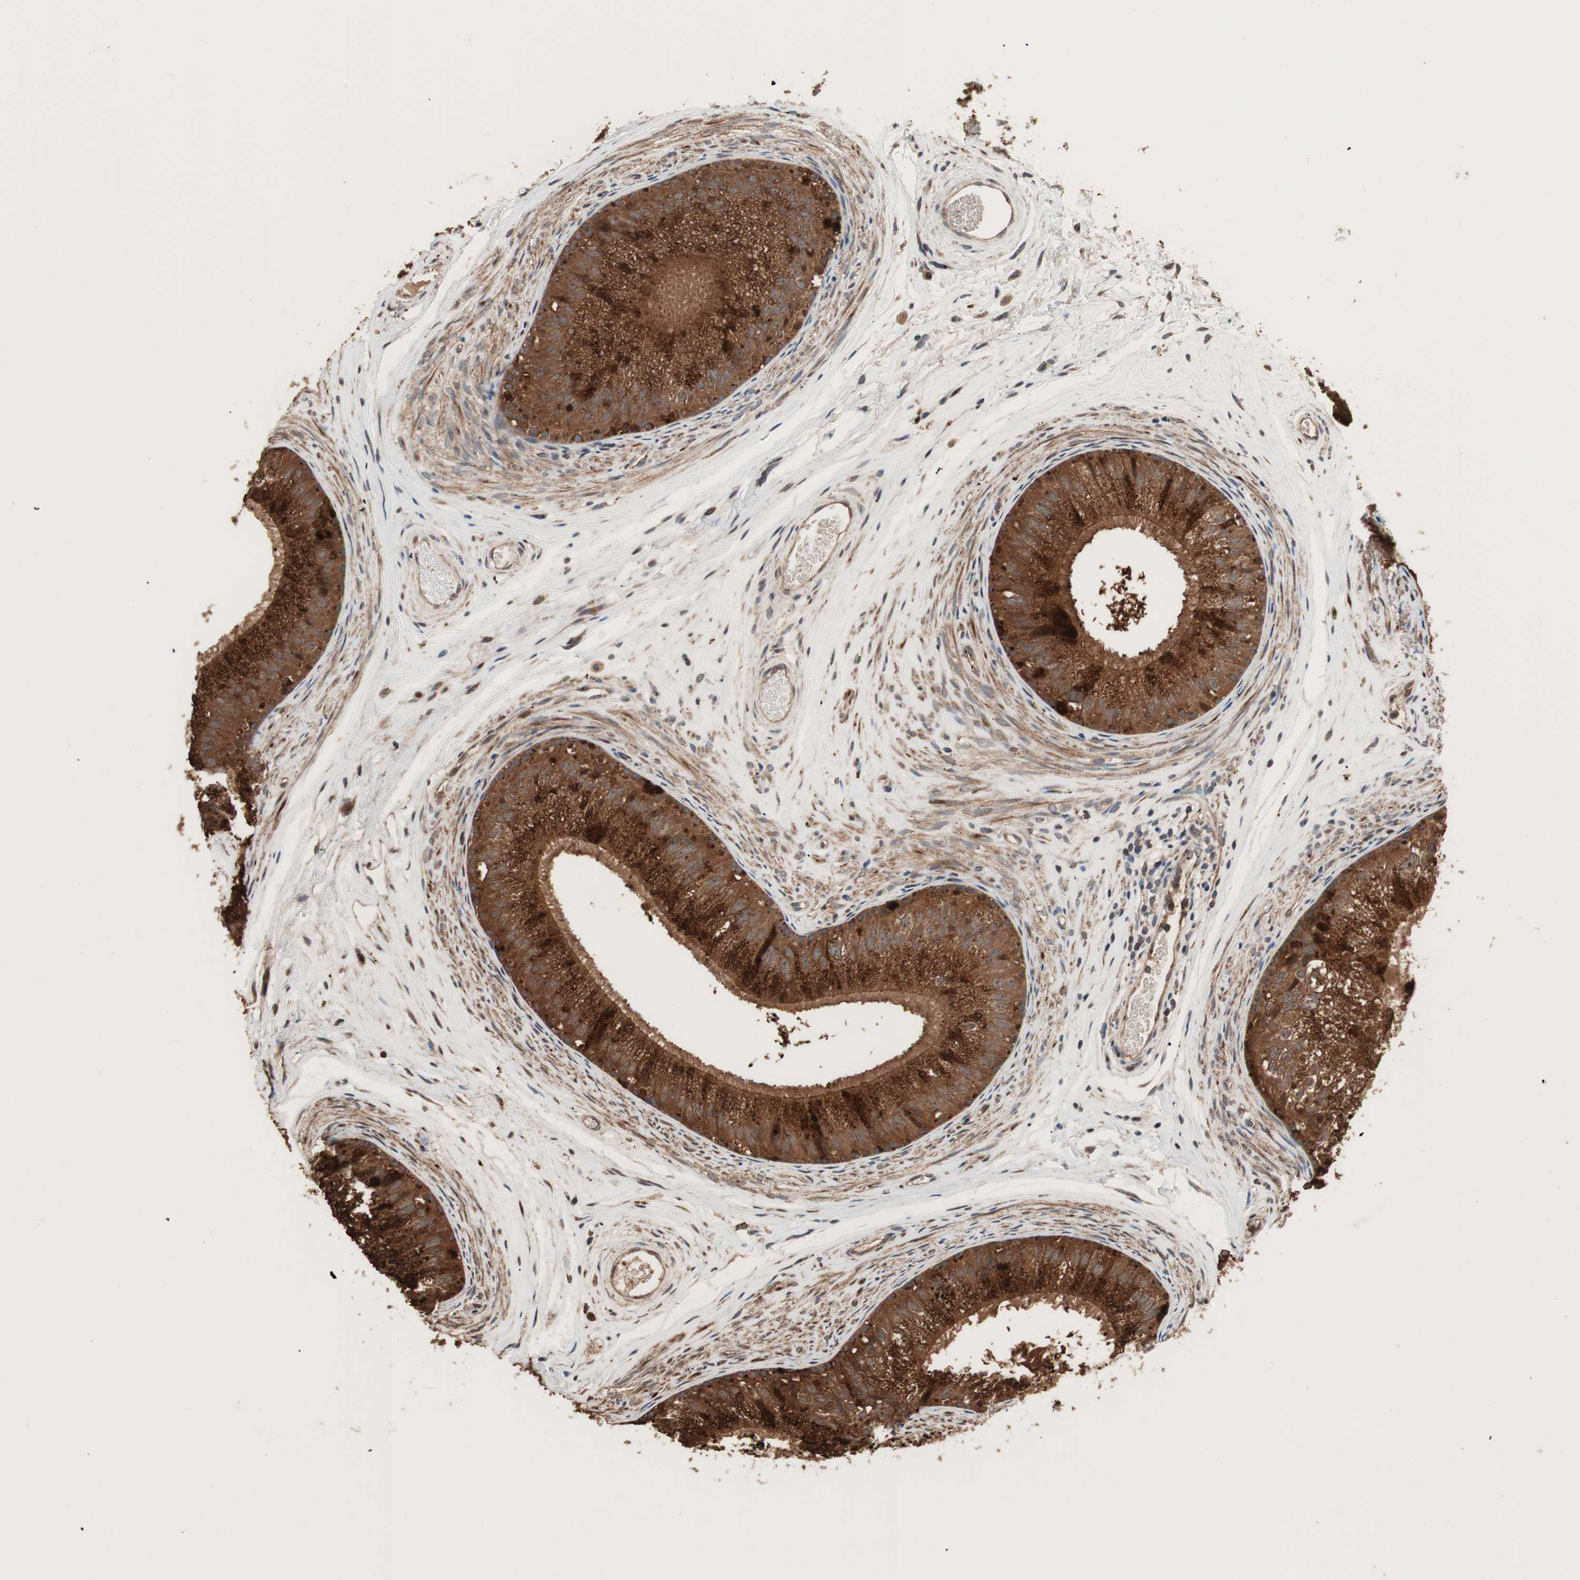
{"staining": {"intensity": "strong", "quantity": ">75%", "location": "cytoplasmic/membranous"}, "tissue": "epididymis", "cell_type": "Glandular cells", "image_type": "normal", "snomed": [{"axis": "morphology", "description": "Normal tissue, NOS"}, {"axis": "topography", "description": "Epididymis"}], "caption": "Human epididymis stained with a brown dye displays strong cytoplasmic/membranous positive positivity in about >75% of glandular cells.", "gene": "RAB1A", "patient": {"sex": "male", "age": 56}}